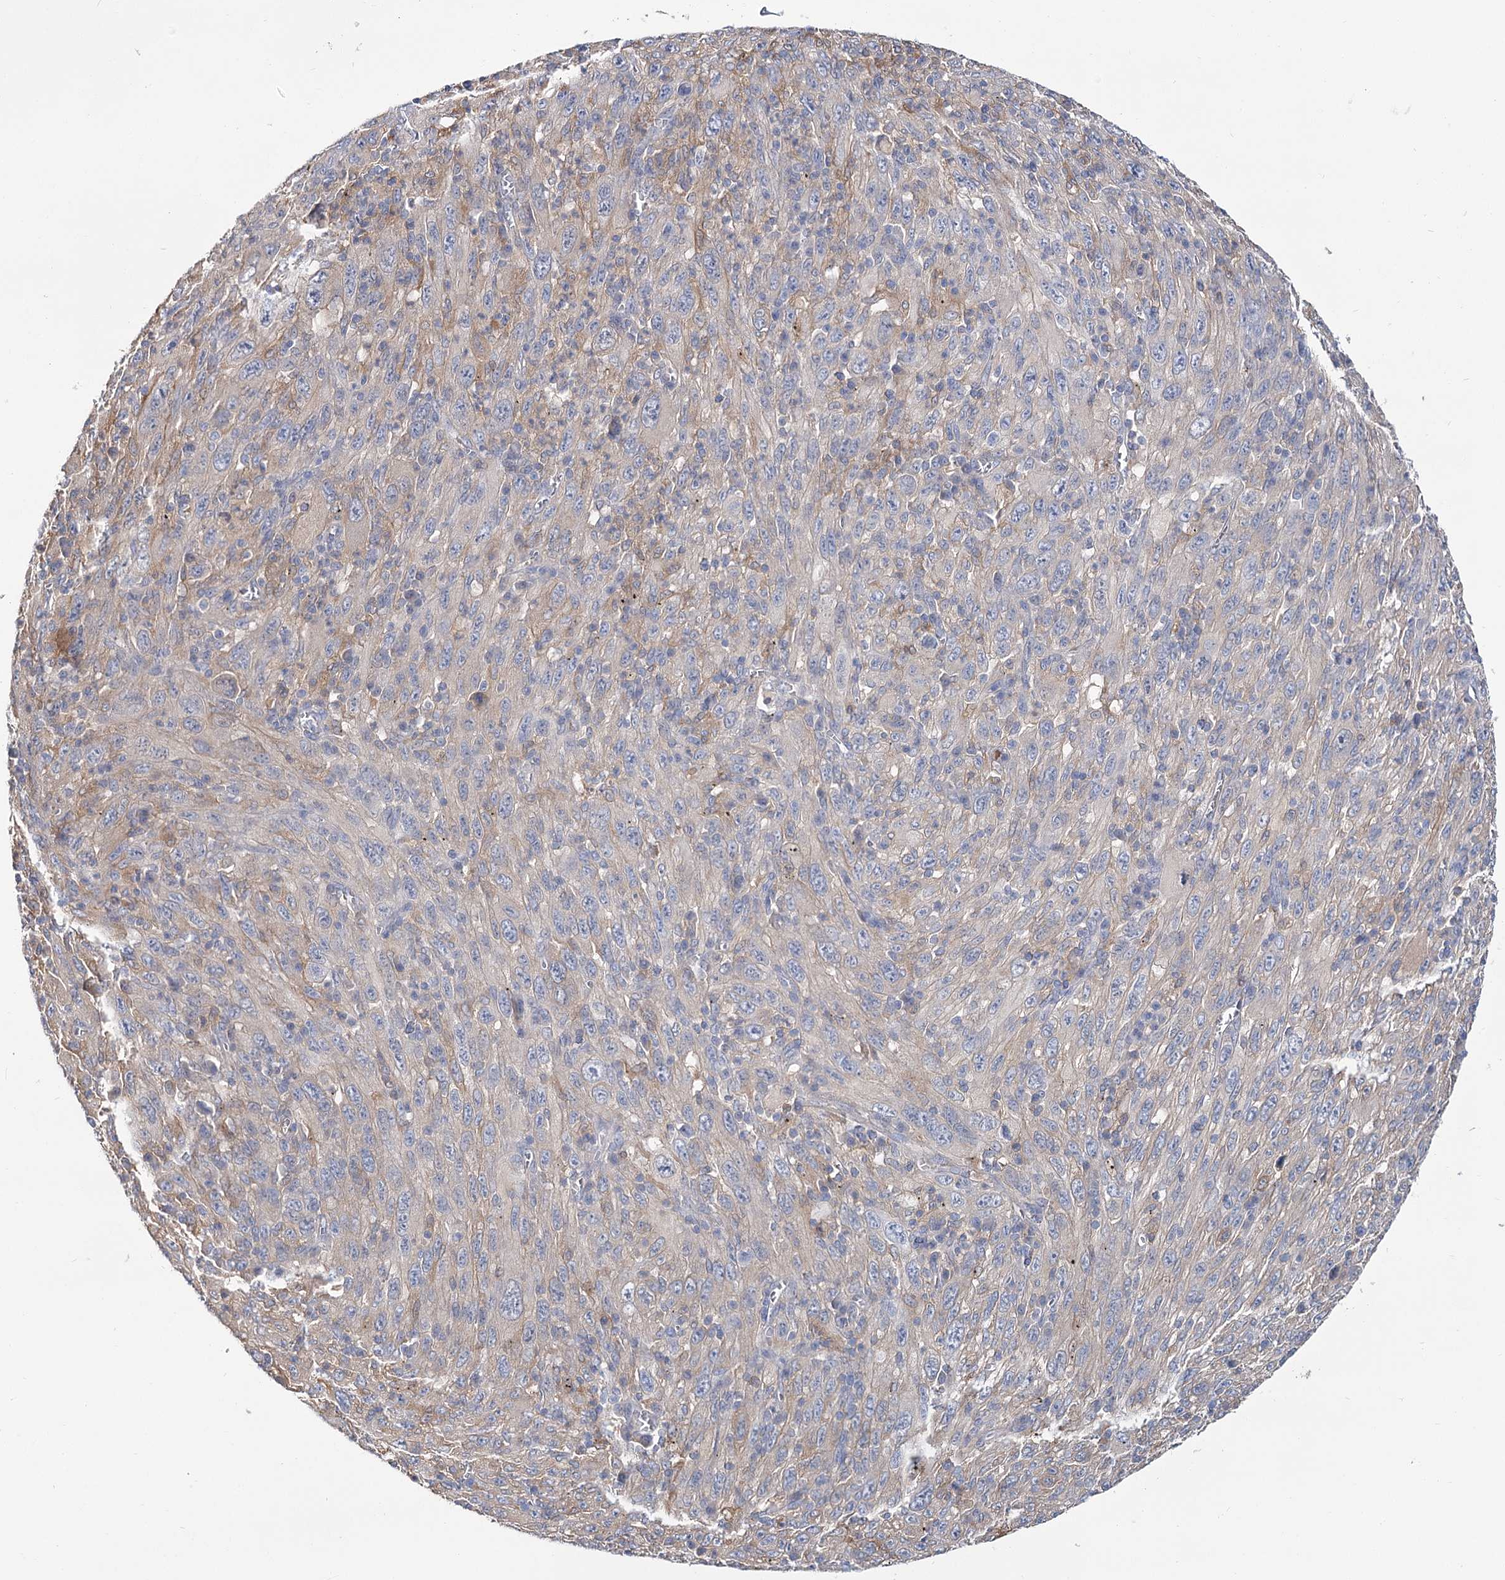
{"staining": {"intensity": "negative", "quantity": "none", "location": "none"}, "tissue": "melanoma", "cell_type": "Tumor cells", "image_type": "cancer", "snomed": [{"axis": "morphology", "description": "Malignant melanoma, Metastatic site"}, {"axis": "topography", "description": "Skin"}], "caption": "Tumor cells are negative for protein expression in human melanoma.", "gene": "UGP2", "patient": {"sex": "female", "age": 56}}